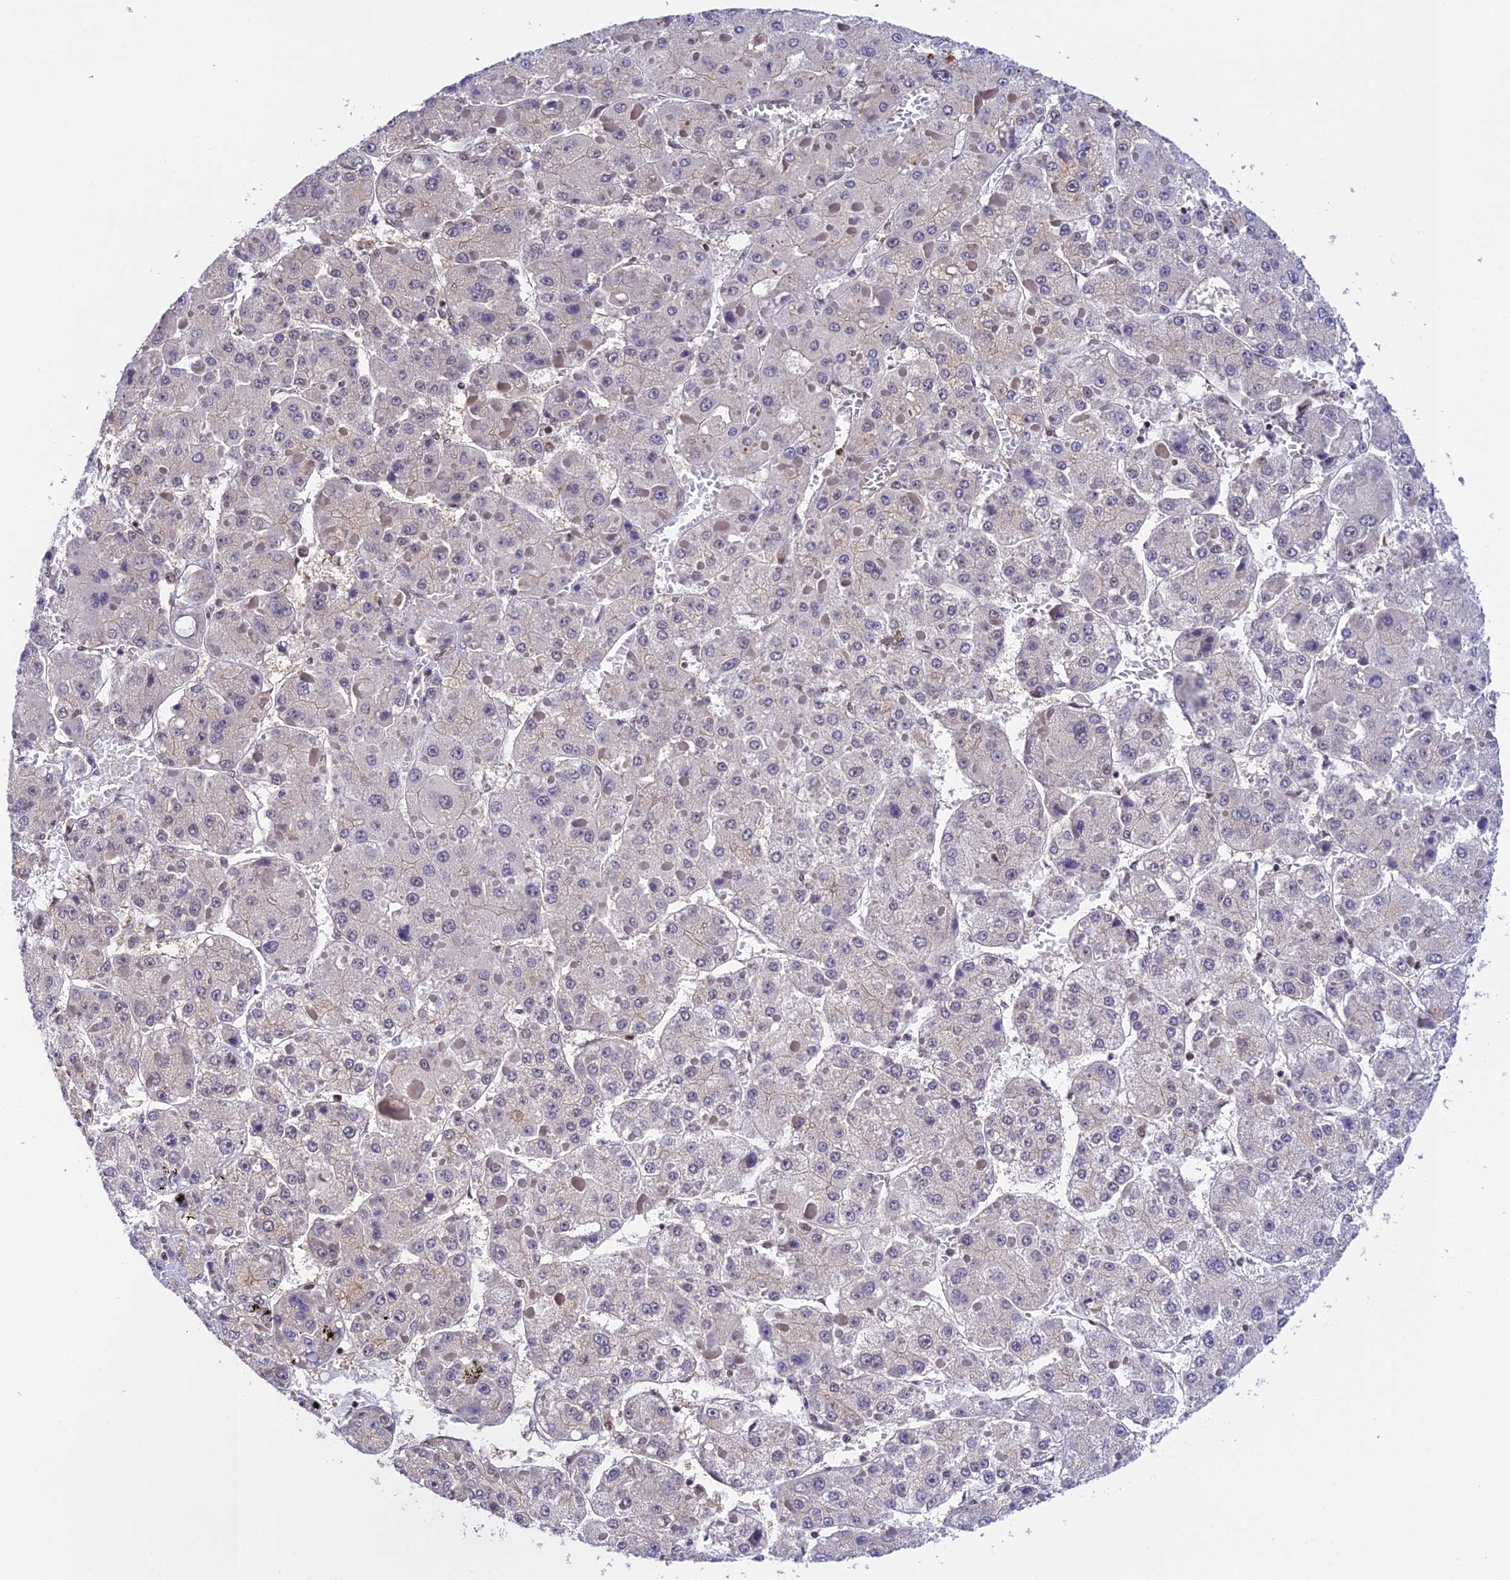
{"staining": {"intensity": "negative", "quantity": "none", "location": "none"}, "tissue": "liver cancer", "cell_type": "Tumor cells", "image_type": "cancer", "snomed": [{"axis": "morphology", "description": "Carcinoma, Hepatocellular, NOS"}, {"axis": "topography", "description": "Liver"}], "caption": "Immunohistochemical staining of human liver cancer exhibits no significant staining in tumor cells.", "gene": "THAP11", "patient": {"sex": "female", "age": 73}}